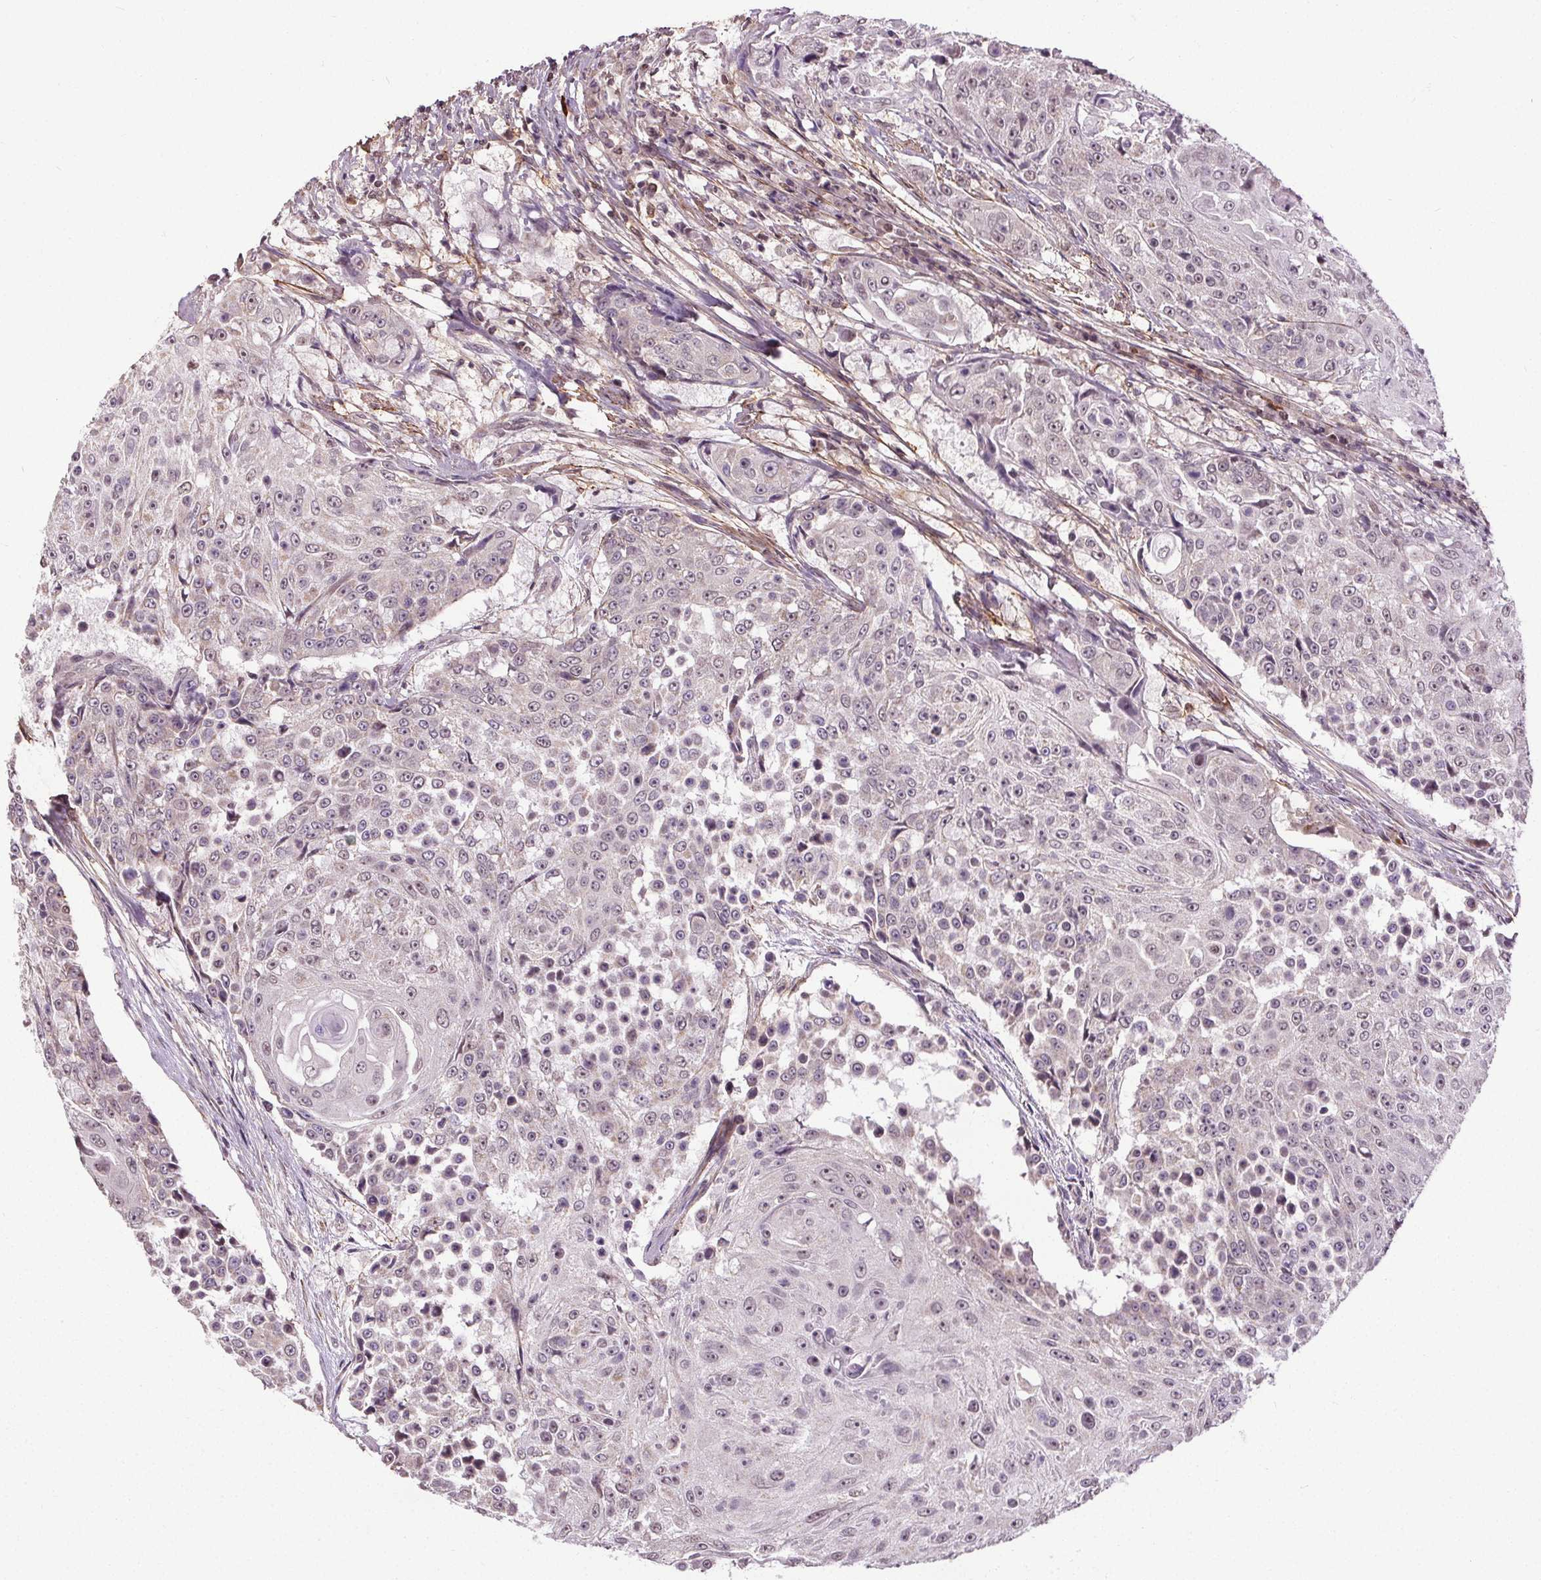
{"staining": {"intensity": "negative", "quantity": "none", "location": "none"}, "tissue": "urothelial cancer", "cell_type": "Tumor cells", "image_type": "cancer", "snomed": [{"axis": "morphology", "description": "Urothelial carcinoma, High grade"}, {"axis": "topography", "description": "Urinary bladder"}], "caption": "DAB immunohistochemical staining of human urothelial cancer exhibits no significant positivity in tumor cells.", "gene": "KIAA0232", "patient": {"sex": "female", "age": 63}}